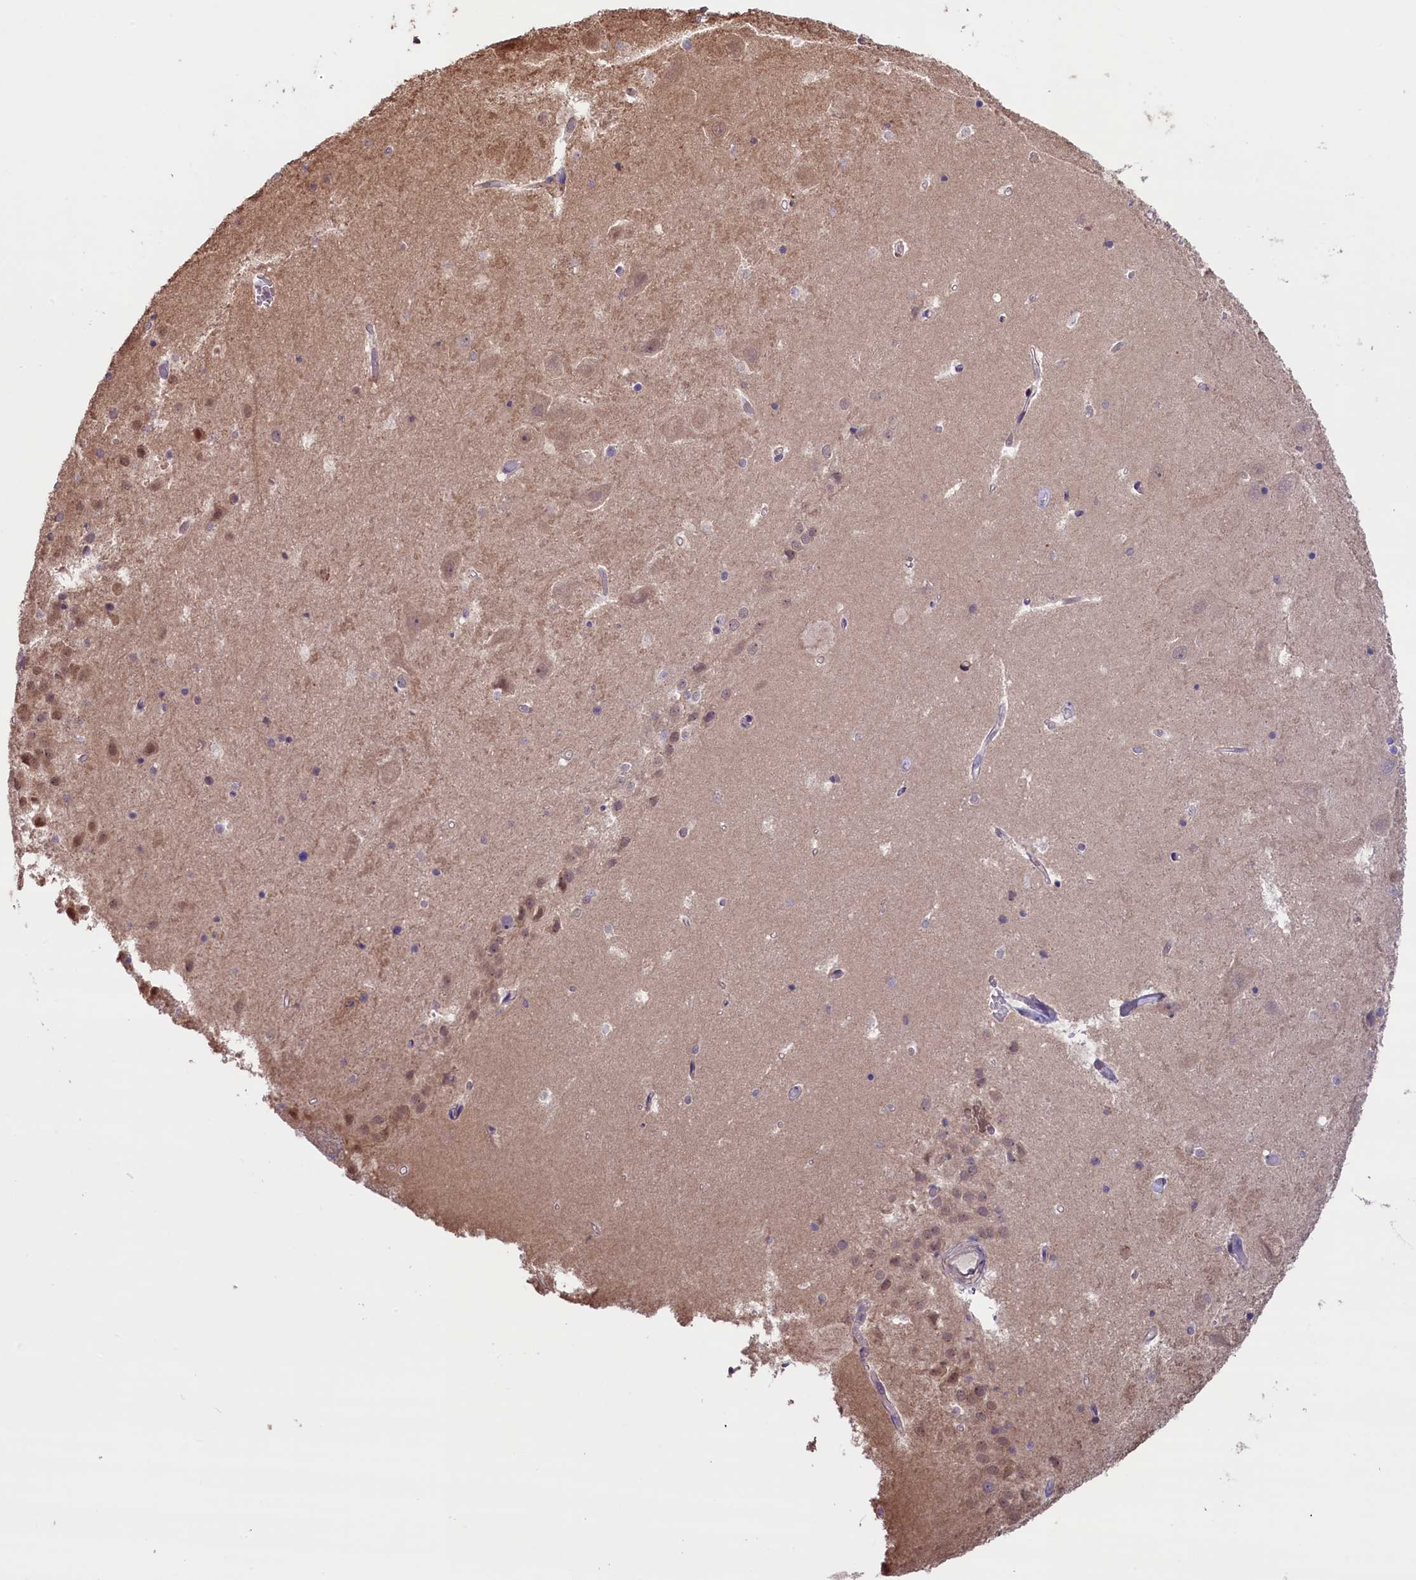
{"staining": {"intensity": "negative", "quantity": "none", "location": "none"}, "tissue": "hippocampus", "cell_type": "Glial cells", "image_type": "normal", "snomed": [{"axis": "morphology", "description": "Normal tissue, NOS"}, {"axis": "topography", "description": "Hippocampus"}], "caption": "High magnification brightfield microscopy of unremarkable hippocampus stained with DAB (3,3'-diaminobenzidine) (brown) and counterstained with hematoxylin (blue): glial cells show no significant positivity.", "gene": "RIC8A", "patient": {"sex": "female", "age": 52}}